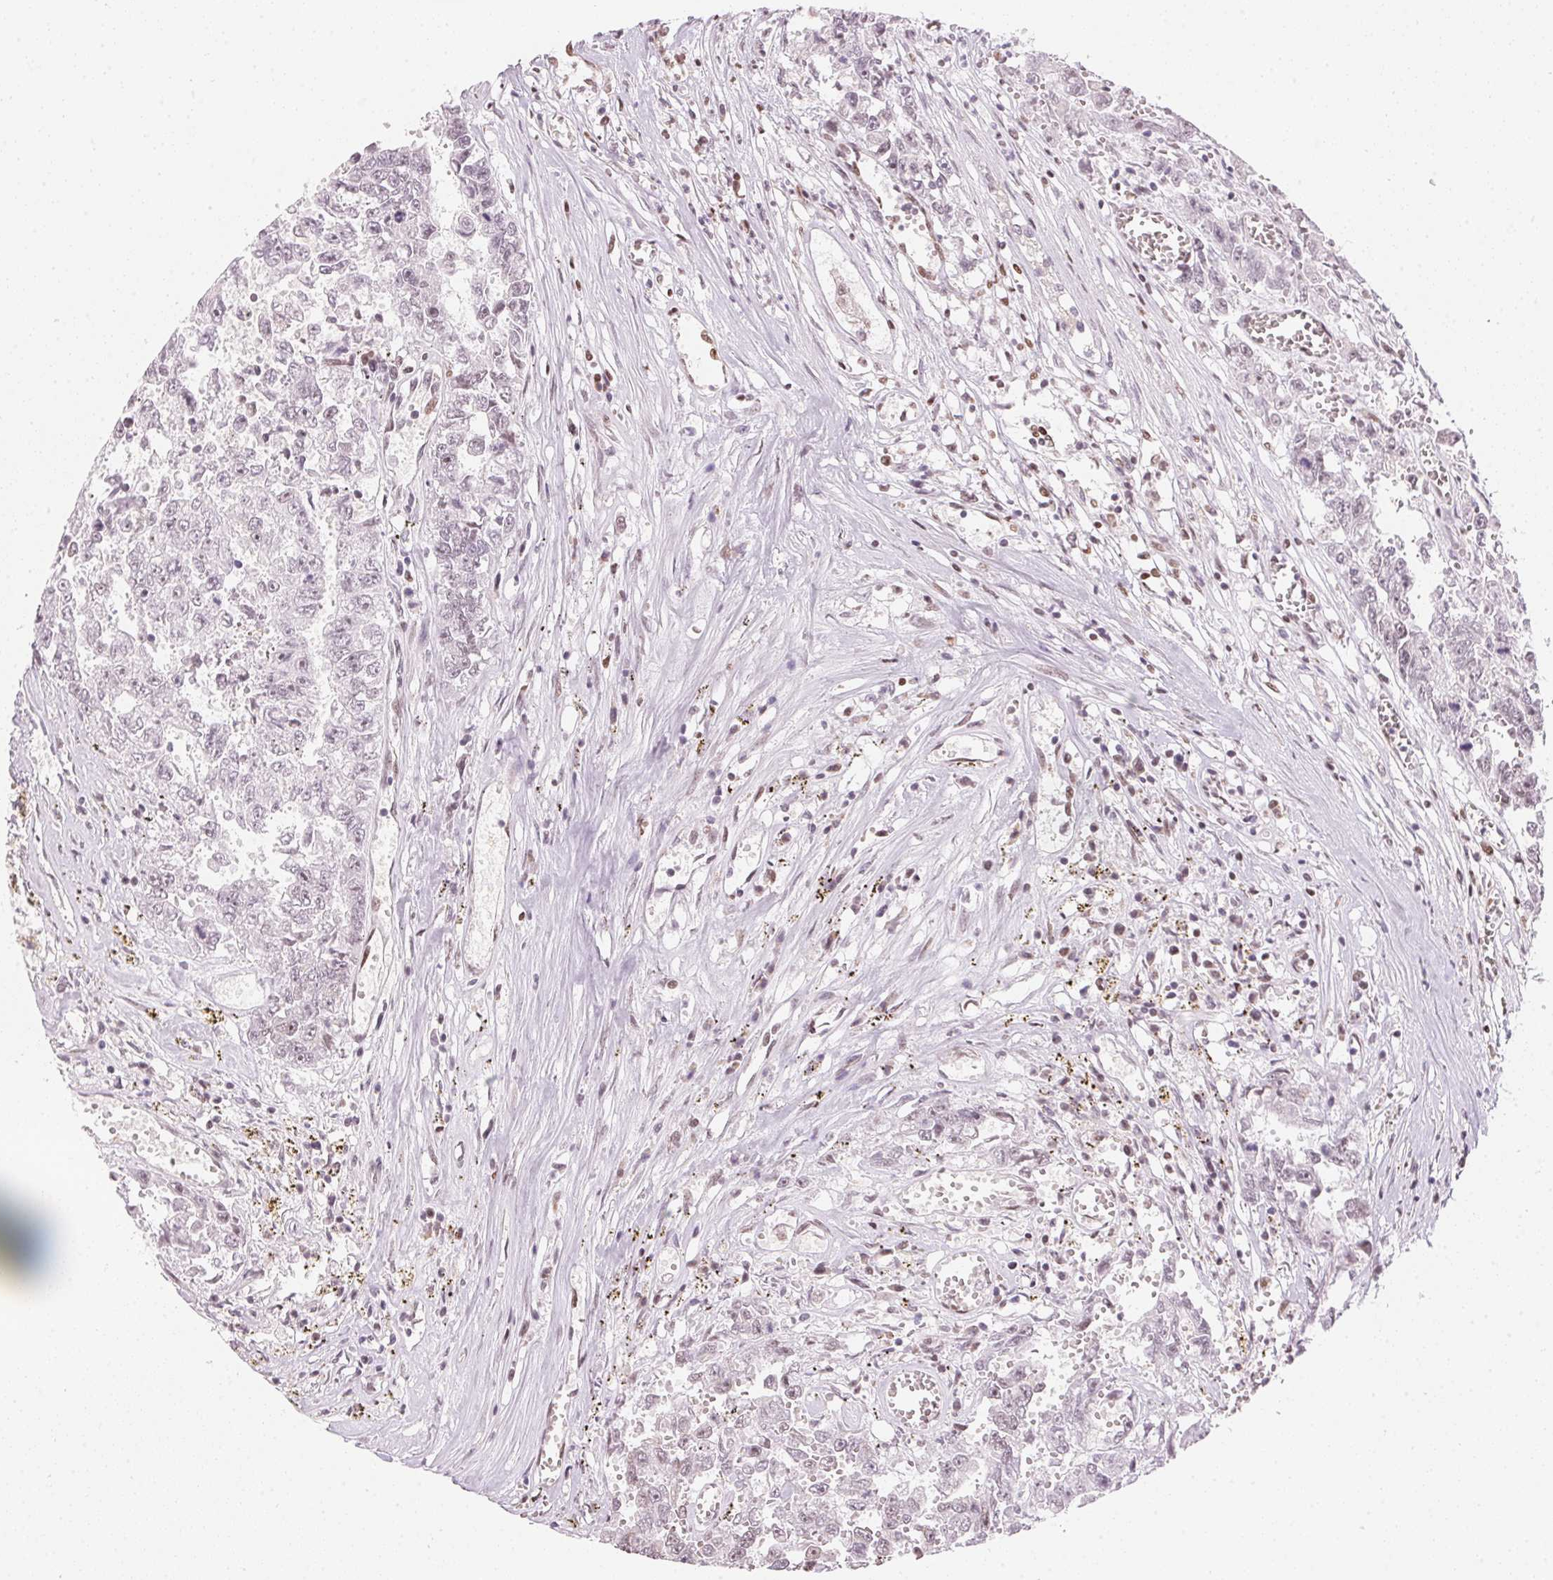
{"staining": {"intensity": "weak", "quantity": "<25%", "location": "nuclear"}, "tissue": "testis cancer", "cell_type": "Tumor cells", "image_type": "cancer", "snomed": [{"axis": "morphology", "description": "Carcinoma, Embryonal, NOS"}, {"axis": "topography", "description": "Testis"}], "caption": "The image shows no significant positivity in tumor cells of testis embryonal carcinoma.", "gene": "KAT6A", "patient": {"sex": "male", "age": 36}}